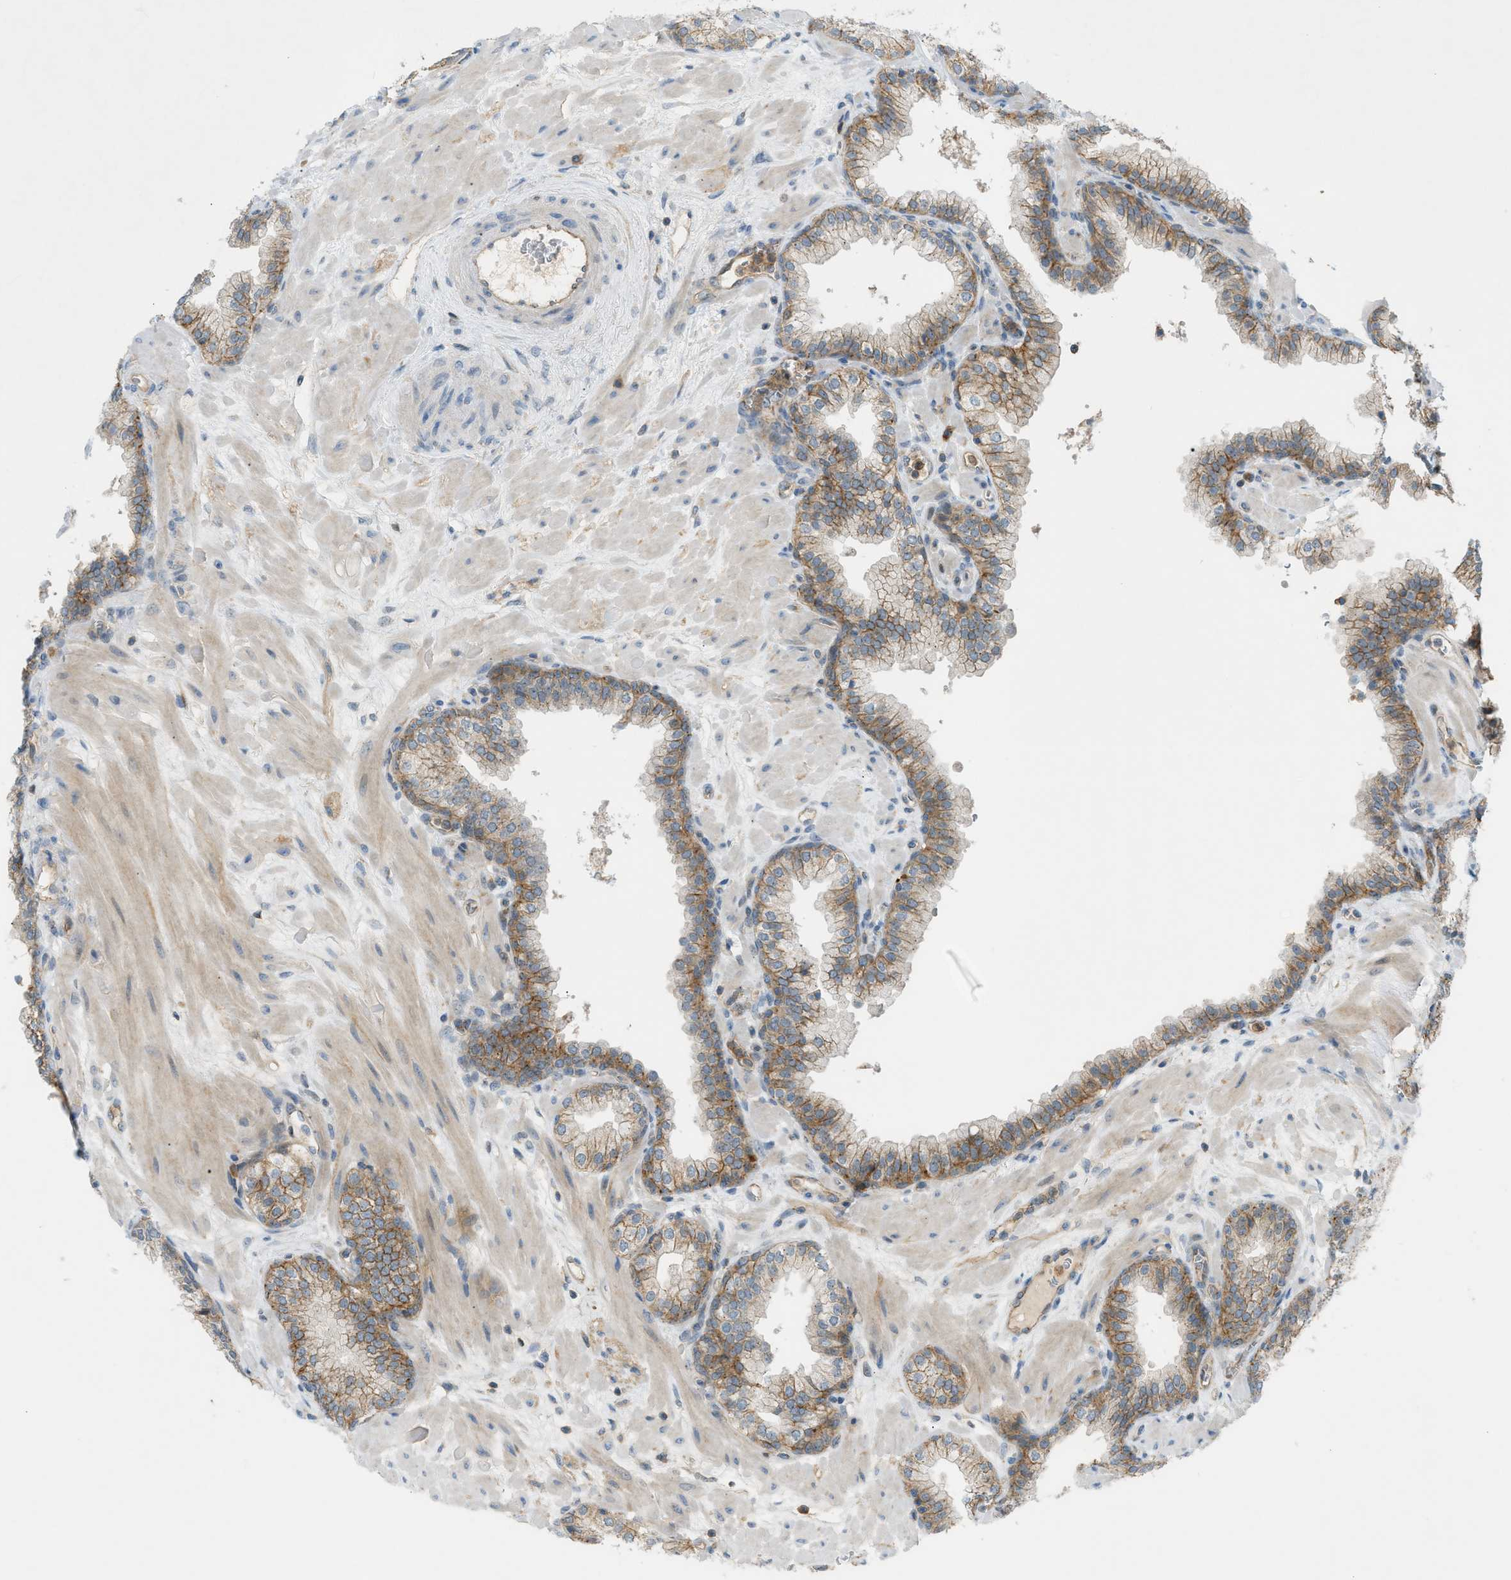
{"staining": {"intensity": "moderate", "quantity": ">75%", "location": "cytoplasmic/membranous"}, "tissue": "prostate", "cell_type": "Glandular cells", "image_type": "normal", "snomed": [{"axis": "morphology", "description": "Normal tissue, NOS"}, {"axis": "morphology", "description": "Urothelial carcinoma, Low grade"}, {"axis": "topography", "description": "Urinary bladder"}, {"axis": "topography", "description": "Prostate"}], "caption": "A photomicrograph of human prostate stained for a protein demonstrates moderate cytoplasmic/membranous brown staining in glandular cells. Ihc stains the protein of interest in brown and the nuclei are stained blue.", "gene": "GRK6", "patient": {"sex": "male", "age": 60}}